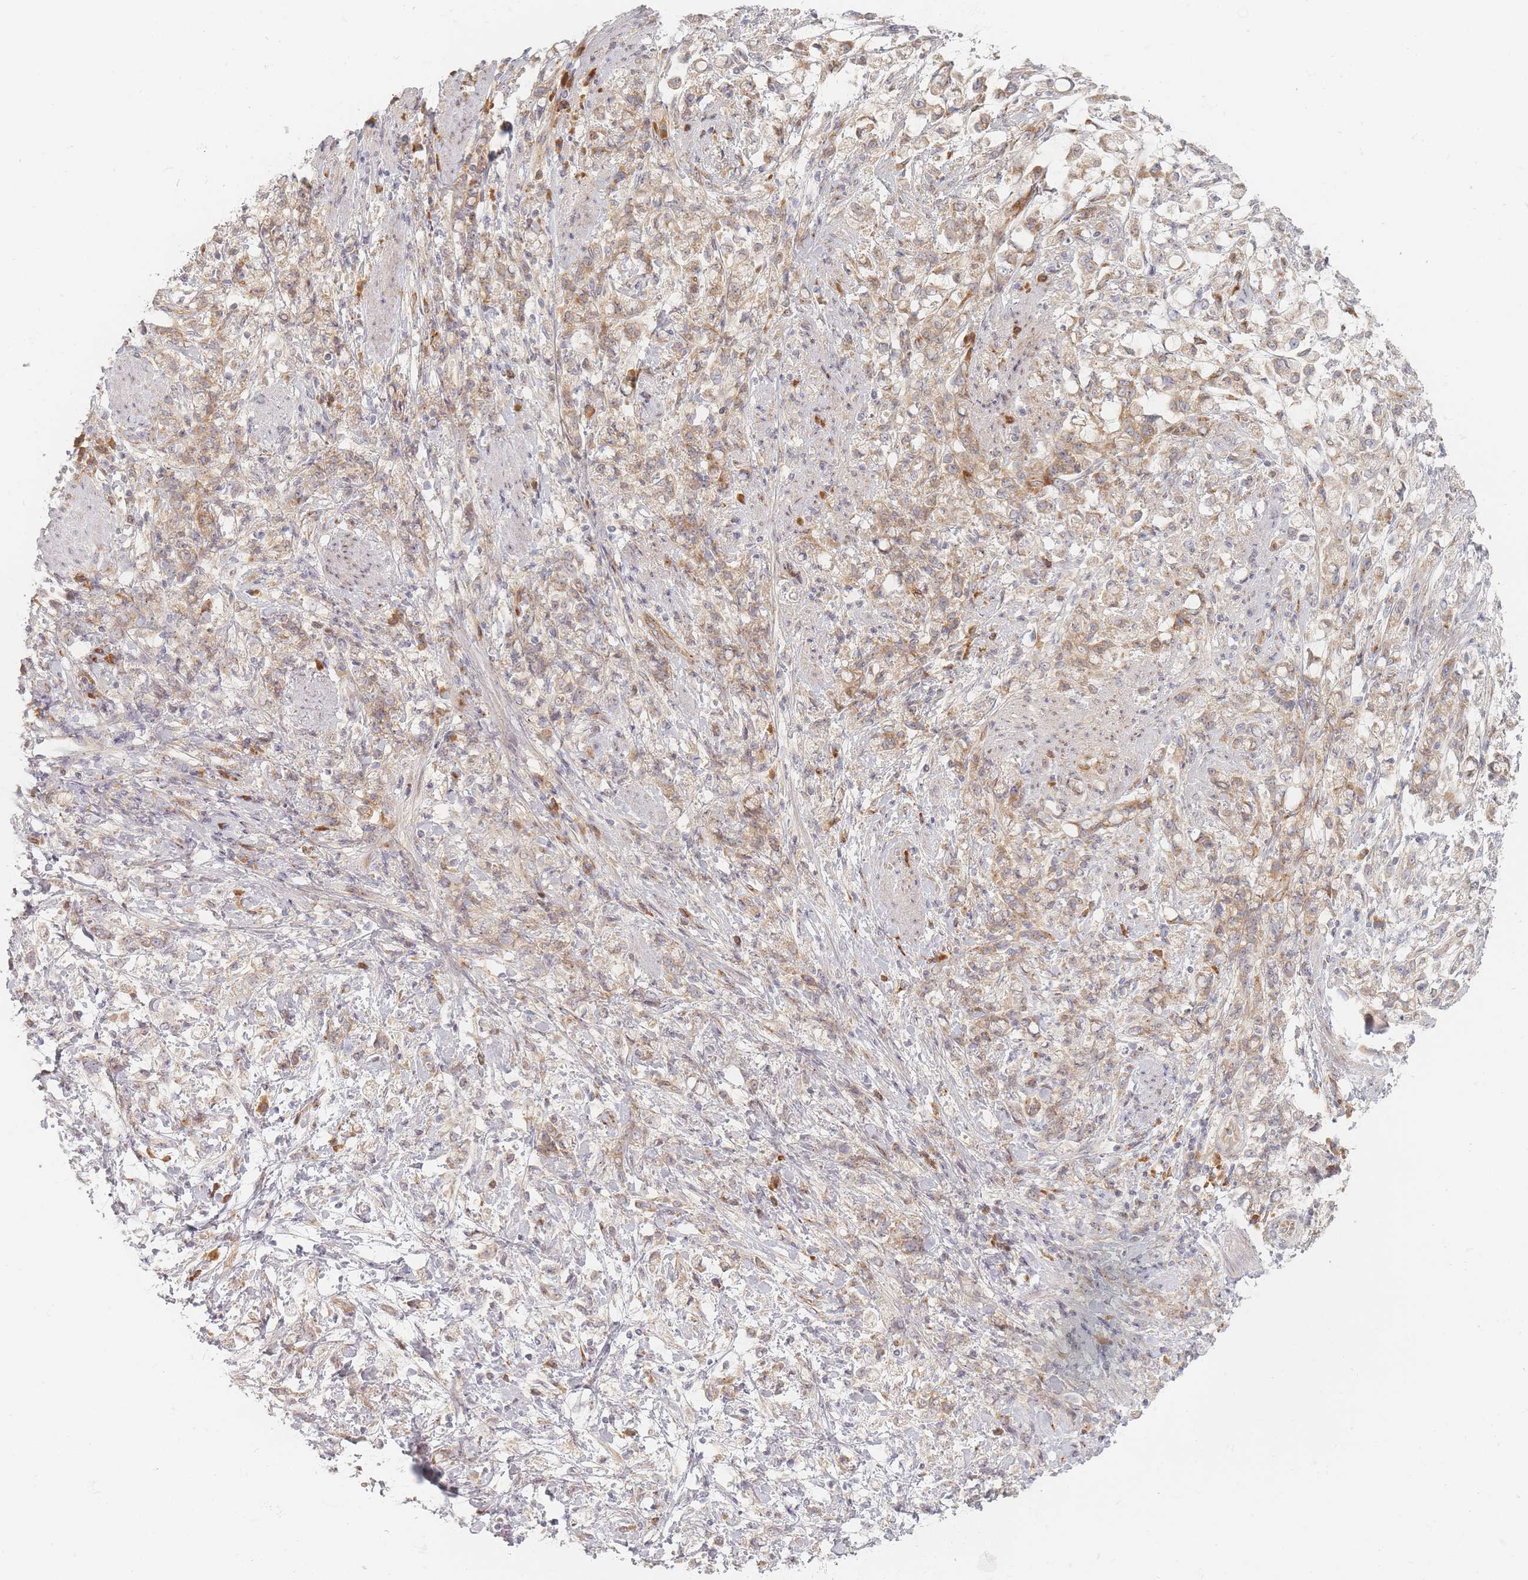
{"staining": {"intensity": "moderate", "quantity": "25%-75%", "location": "cytoplasmic/membranous"}, "tissue": "stomach cancer", "cell_type": "Tumor cells", "image_type": "cancer", "snomed": [{"axis": "morphology", "description": "Adenocarcinoma, NOS"}, {"axis": "topography", "description": "Stomach"}], "caption": "Stomach cancer was stained to show a protein in brown. There is medium levels of moderate cytoplasmic/membranous positivity in about 25%-75% of tumor cells.", "gene": "ZKSCAN7", "patient": {"sex": "female", "age": 60}}